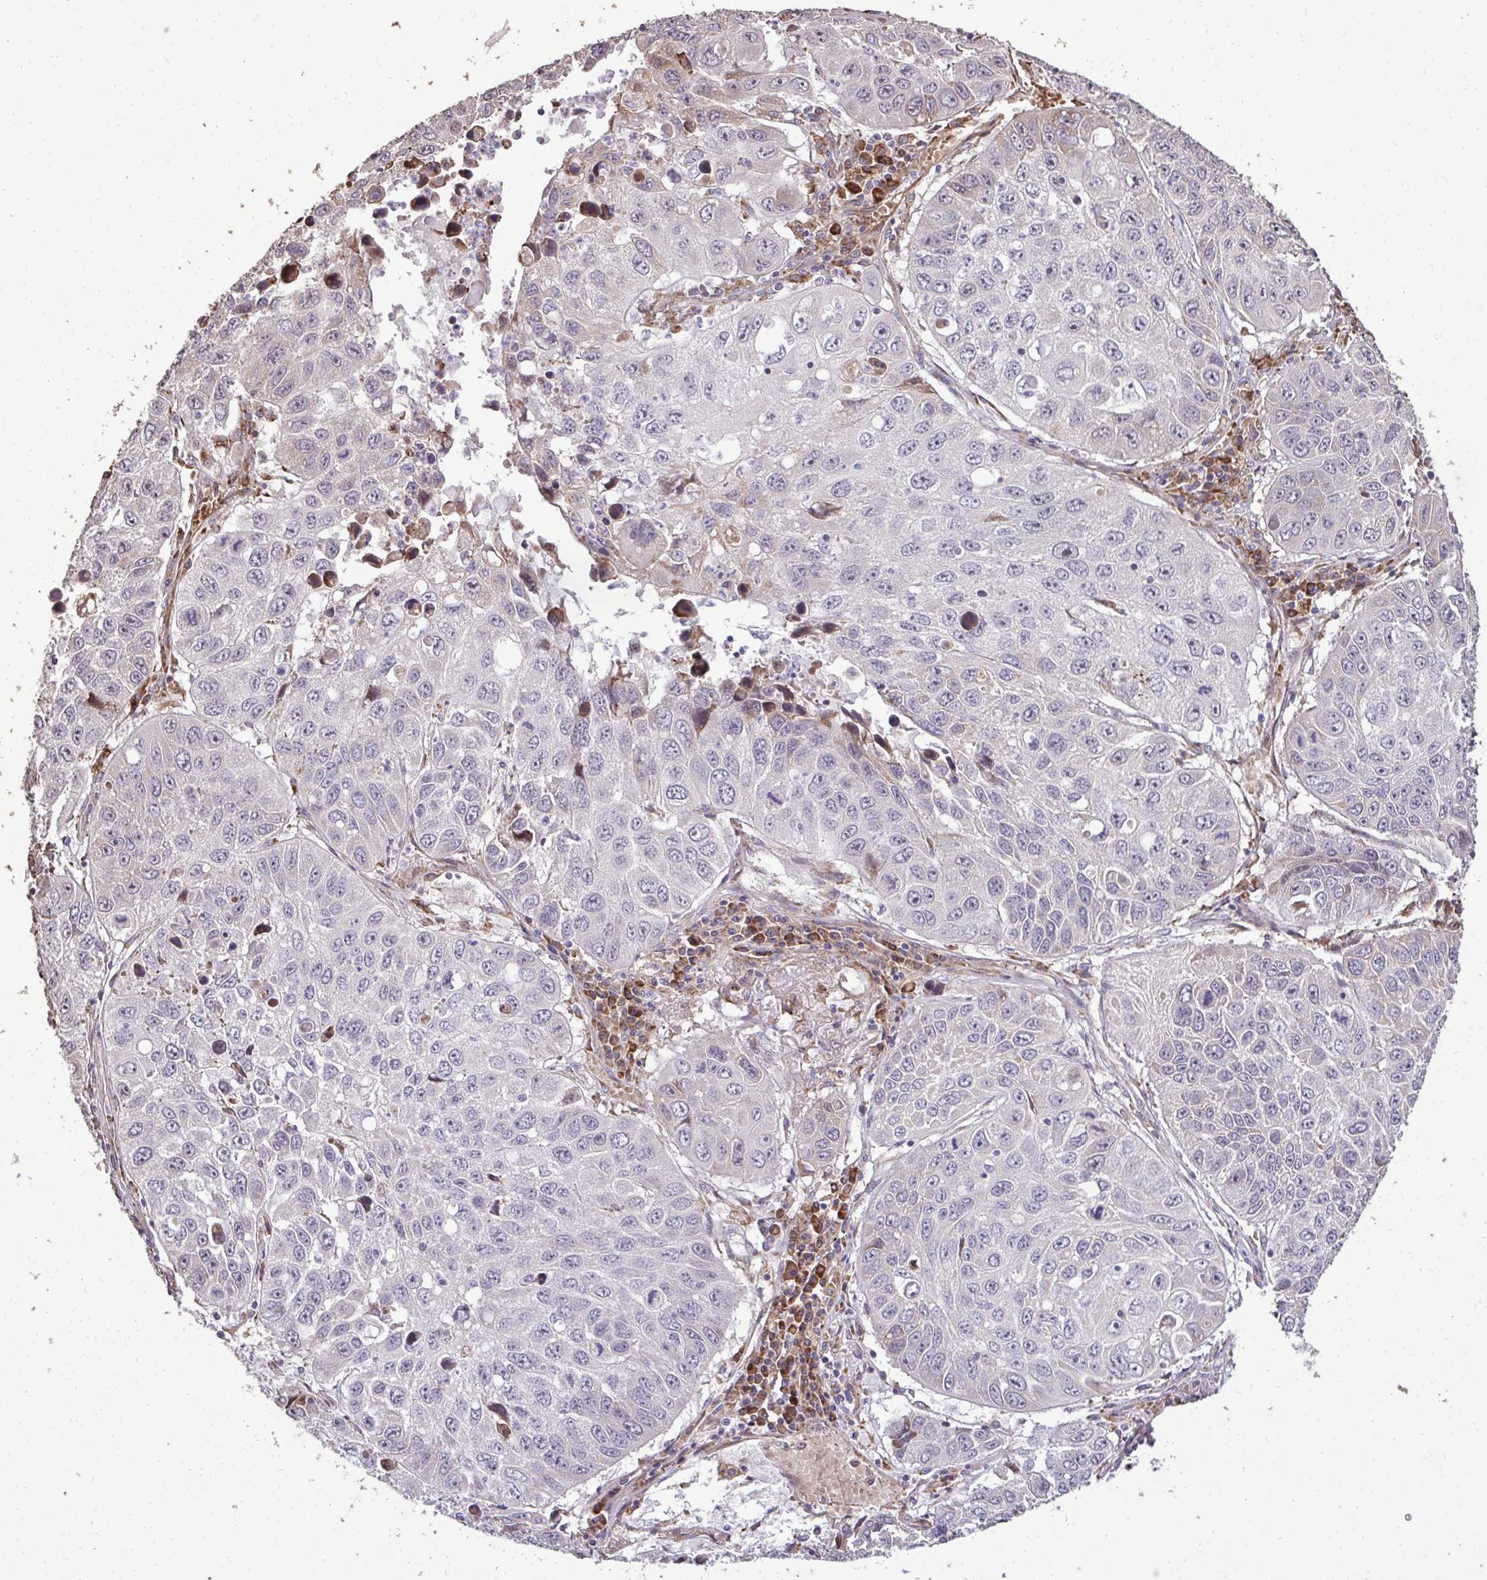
{"staining": {"intensity": "negative", "quantity": "none", "location": "none"}, "tissue": "lung cancer", "cell_type": "Tumor cells", "image_type": "cancer", "snomed": [{"axis": "morphology", "description": "Squamous cell carcinoma, NOS"}, {"axis": "topography", "description": "Lung"}], "caption": "Tumor cells are negative for brown protein staining in lung squamous cell carcinoma.", "gene": "FIBCD1", "patient": {"sex": "female", "age": 61}}